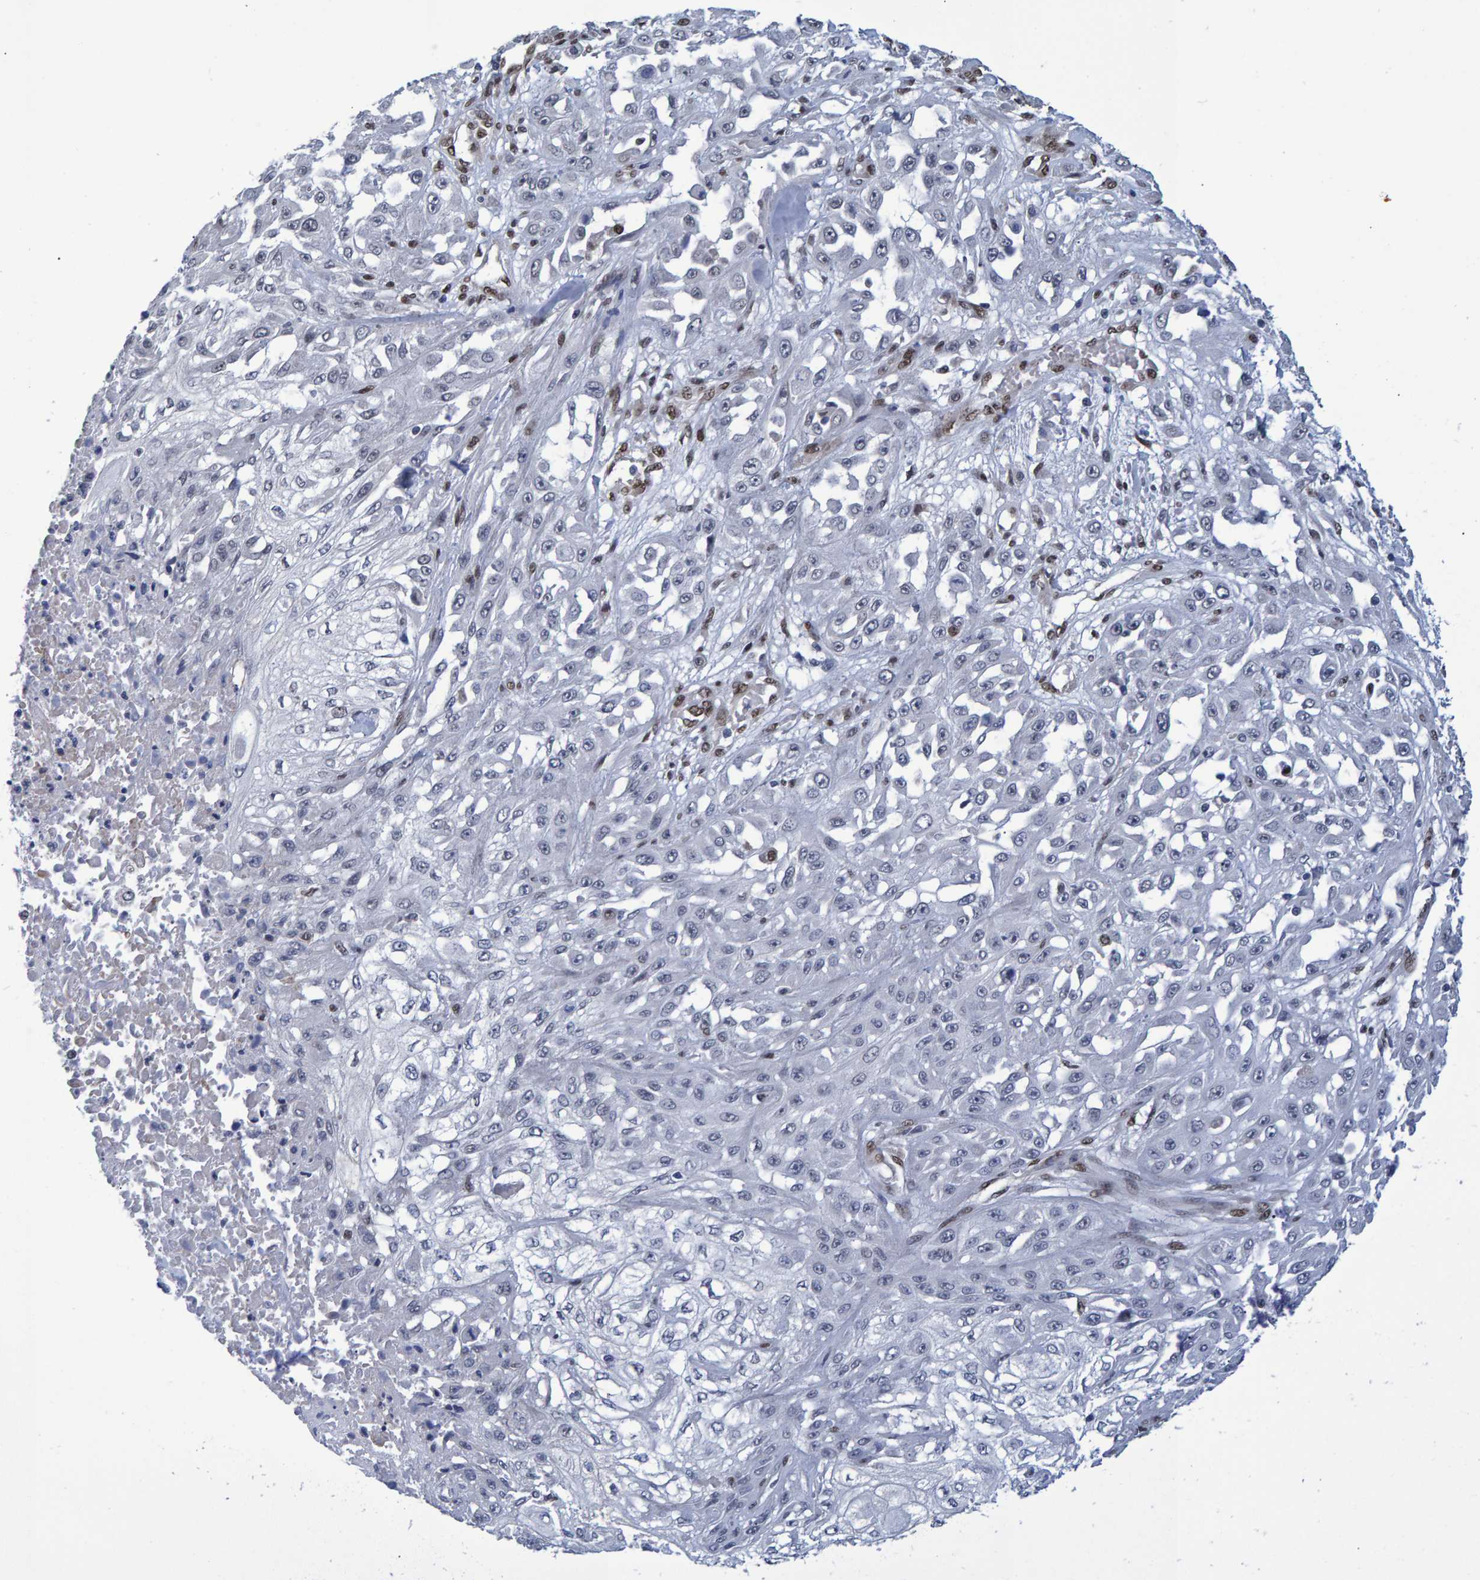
{"staining": {"intensity": "negative", "quantity": "none", "location": "none"}, "tissue": "skin cancer", "cell_type": "Tumor cells", "image_type": "cancer", "snomed": [{"axis": "morphology", "description": "Squamous cell carcinoma, NOS"}, {"axis": "morphology", "description": "Squamous cell carcinoma, metastatic, NOS"}, {"axis": "topography", "description": "Skin"}, {"axis": "topography", "description": "Lymph node"}], "caption": "Tumor cells show no significant positivity in skin cancer (squamous cell carcinoma).", "gene": "QKI", "patient": {"sex": "male", "age": 75}}